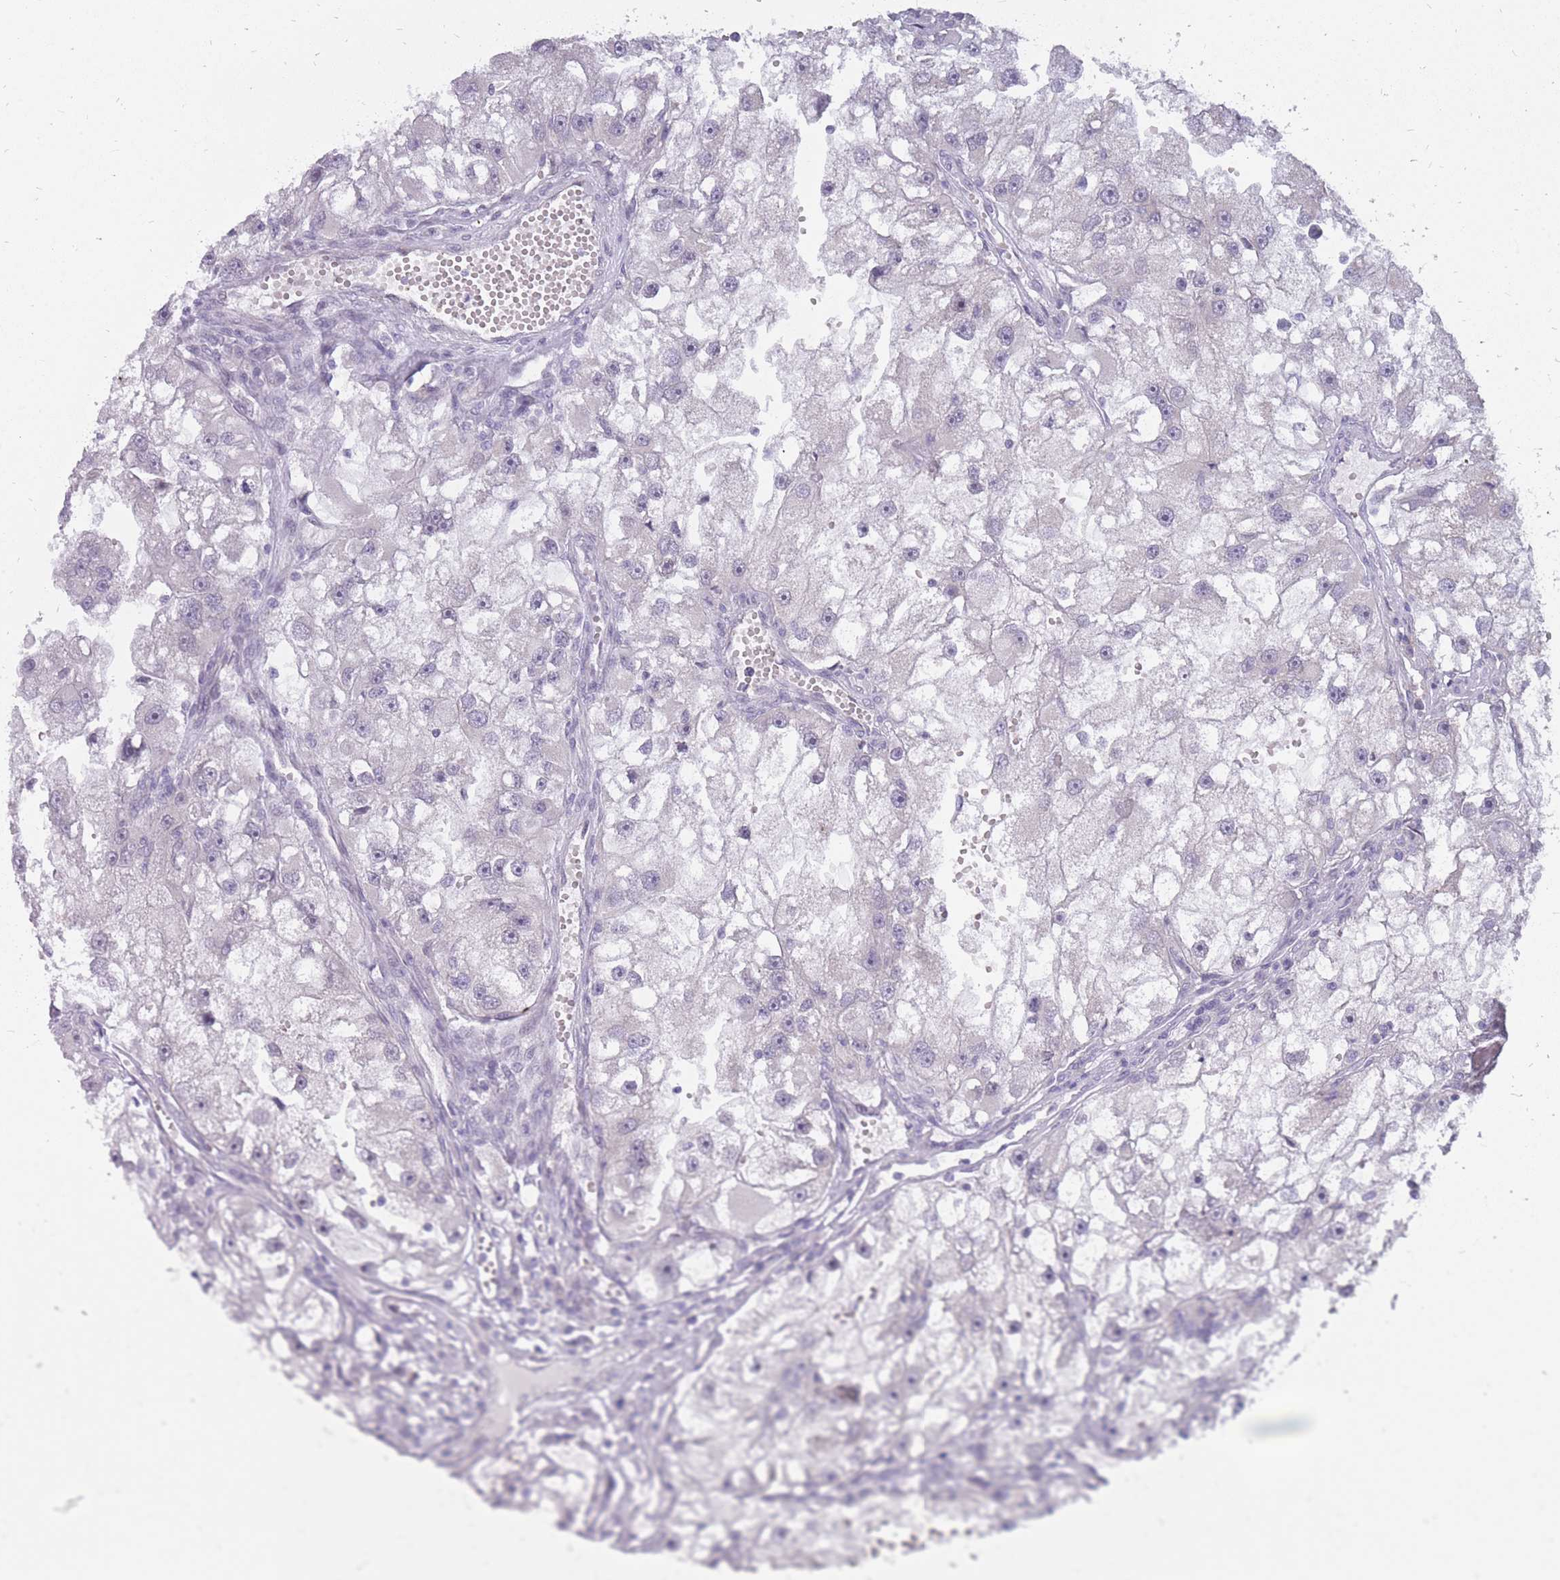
{"staining": {"intensity": "negative", "quantity": "none", "location": "none"}, "tissue": "renal cancer", "cell_type": "Tumor cells", "image_type": "cancer", "snomed": [{"axis": "morphology", "description": "Adenocarcinoma, NOS"}, {"axis": "topography", "description": "Kidney"}], "caption": "Renal adenocarcinoma was stained to show a protein in brown. There is no significant staining in tumor cells.", "gene": "POMZP3", "patient": {"sex": "male", "age": 63}}